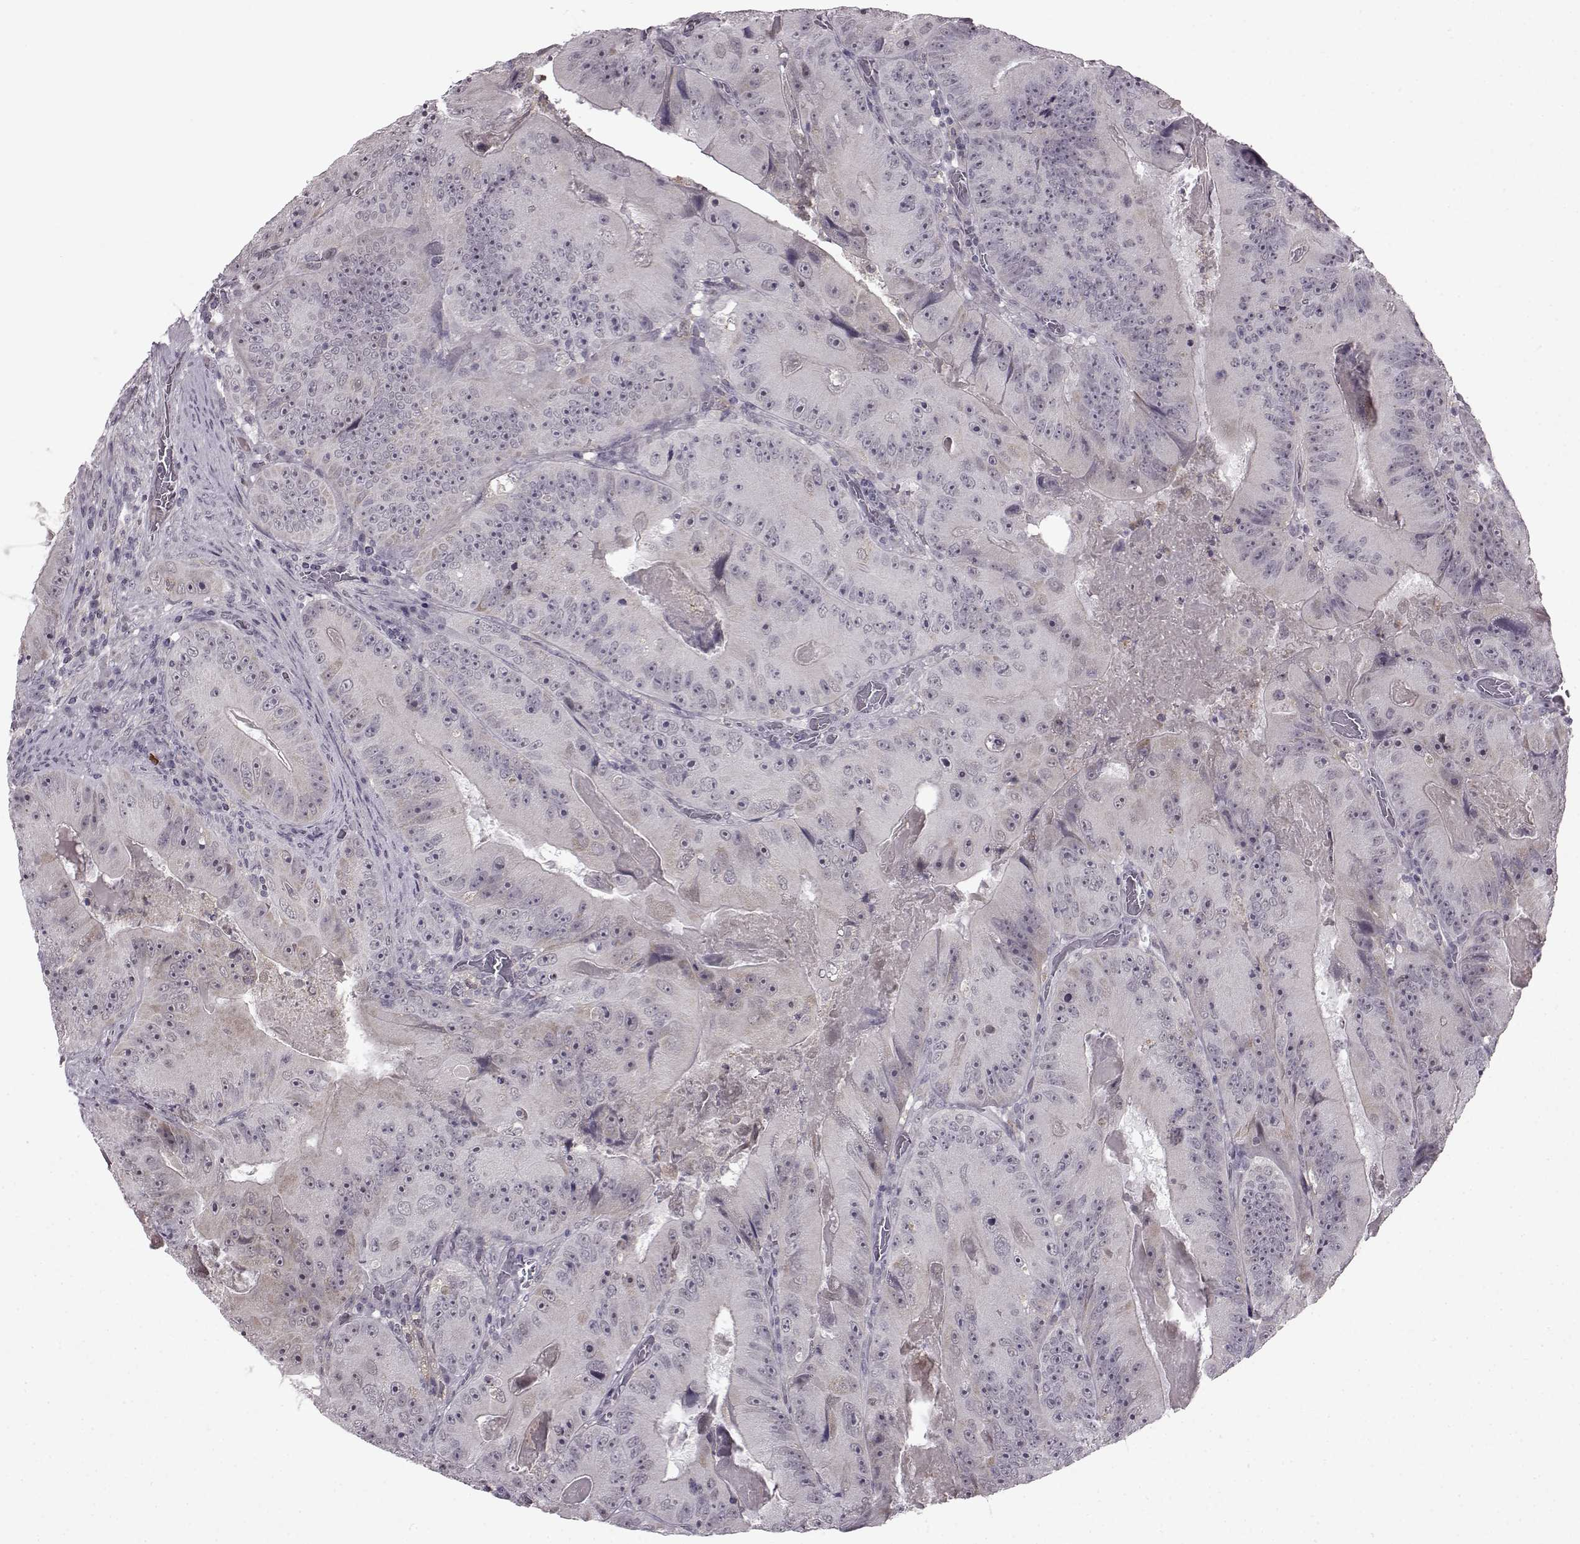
{"staining": {"intensity": "negative", "quantity": "none", "location": "none"}, "tissue": "colorectal cancer", "cell_type": "Tumor cells", "image_type": "cancer", "snomed": [{"axis": "morphology", "description": "Adenocarcinoma, NOS"}, {"axis": "topography", "description": "Colon"}], "caption": "Human colorectal cancer stained for a protein using IHC reveals no staining in tumor cells.", "gene": "SLC28A2", "patient": {"sex": "female", "age": 86}}